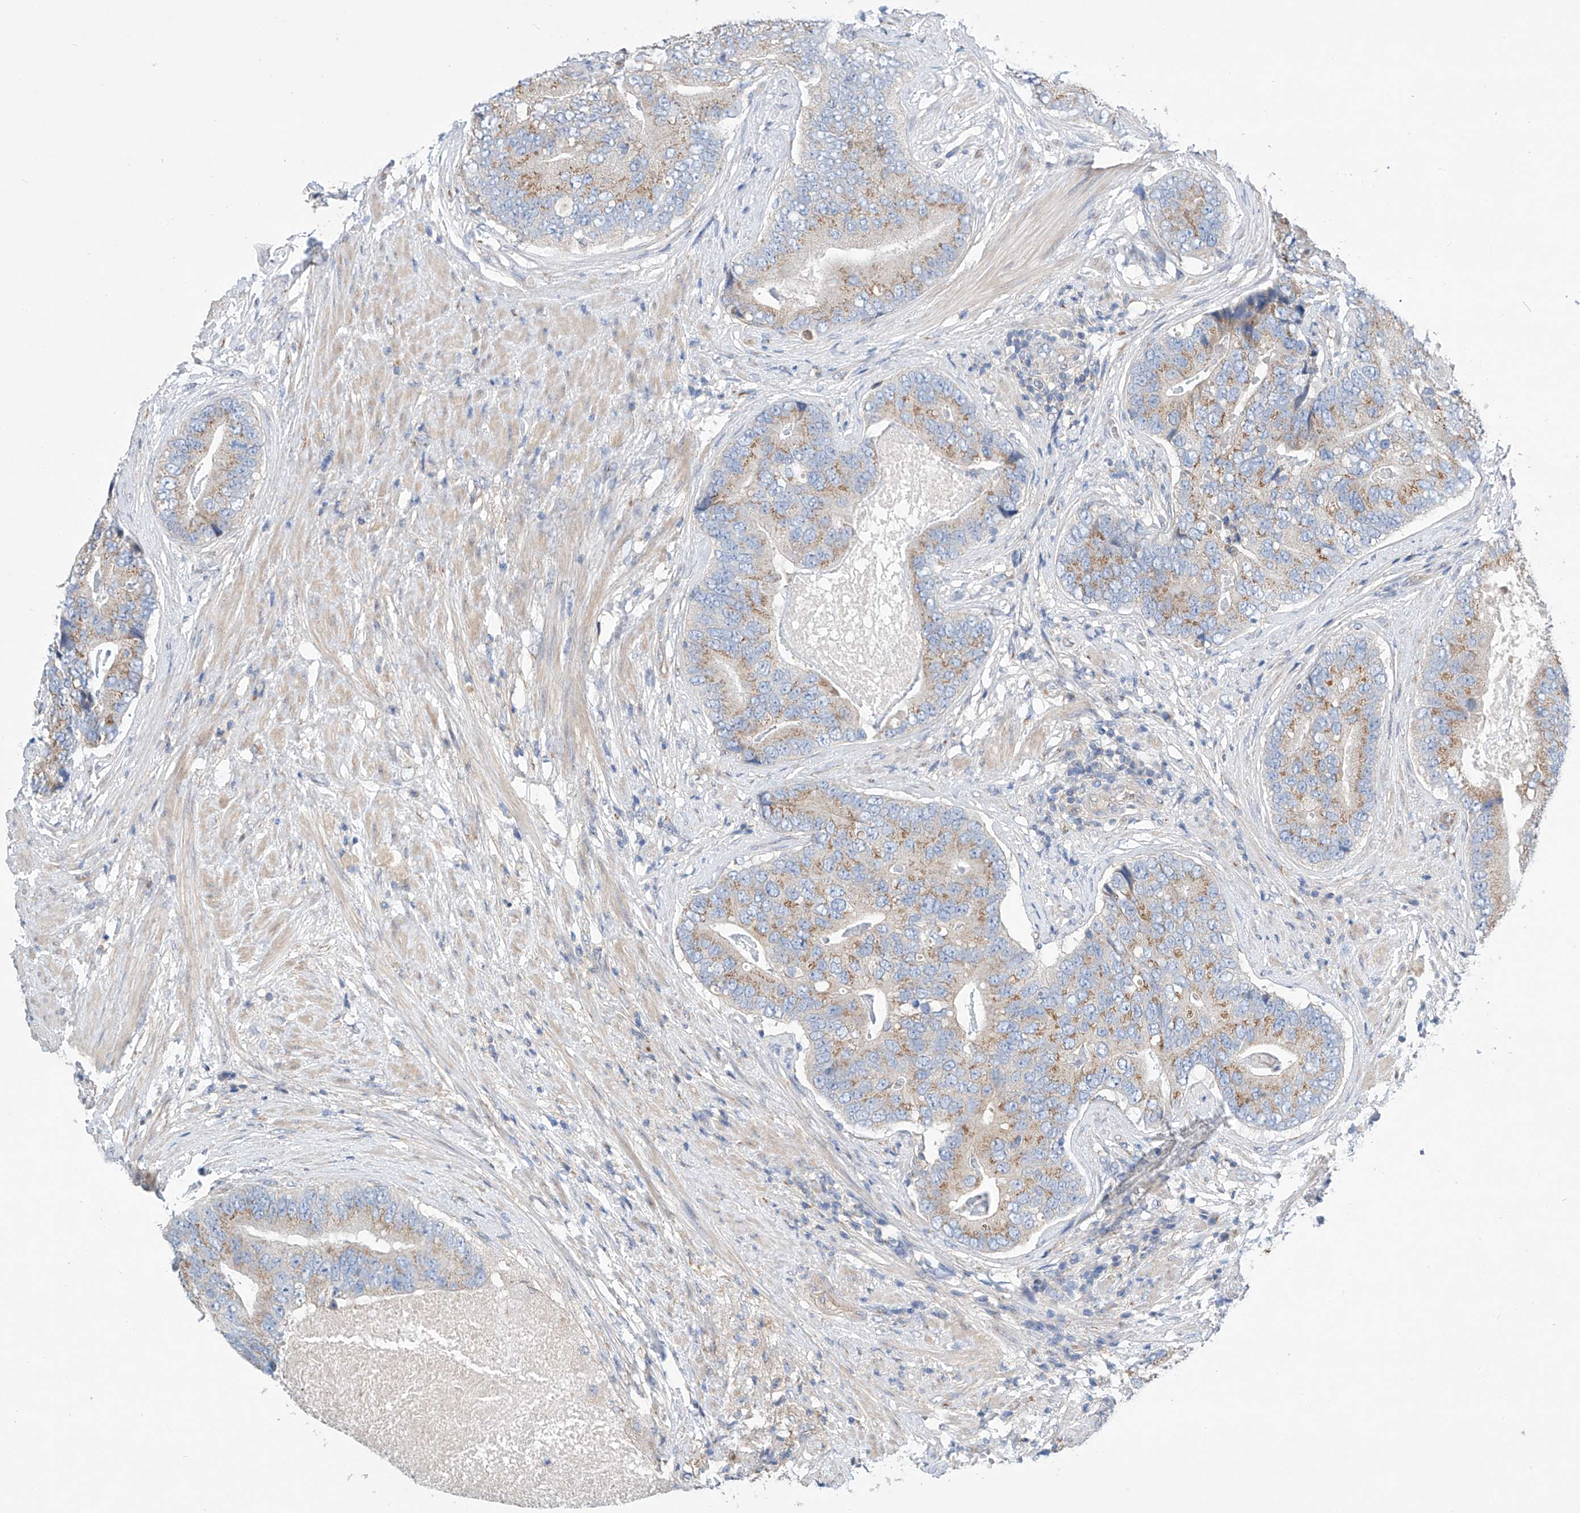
{"staining": {"intensity": "weak", "quantity": ">75%", "location": "cytoplasmic/membranous"}, "tissue": "prostate cancer", "cell_type": "Tumor cells", "image_type": "cancer", "snomed": [{"axis": "morphology", "description": "Adenocarcinoma, High grade"}, {"axis": "topography", "description": "Prostate"}], "caption": "Prostate cancer was stained to show a protein in brown. There is low levels of weak cytoplasmic/membranous positivity in about >75% of tumor cells.", "gene": "SLC22A7", "patient": {"sex": "male", "age": 70}}